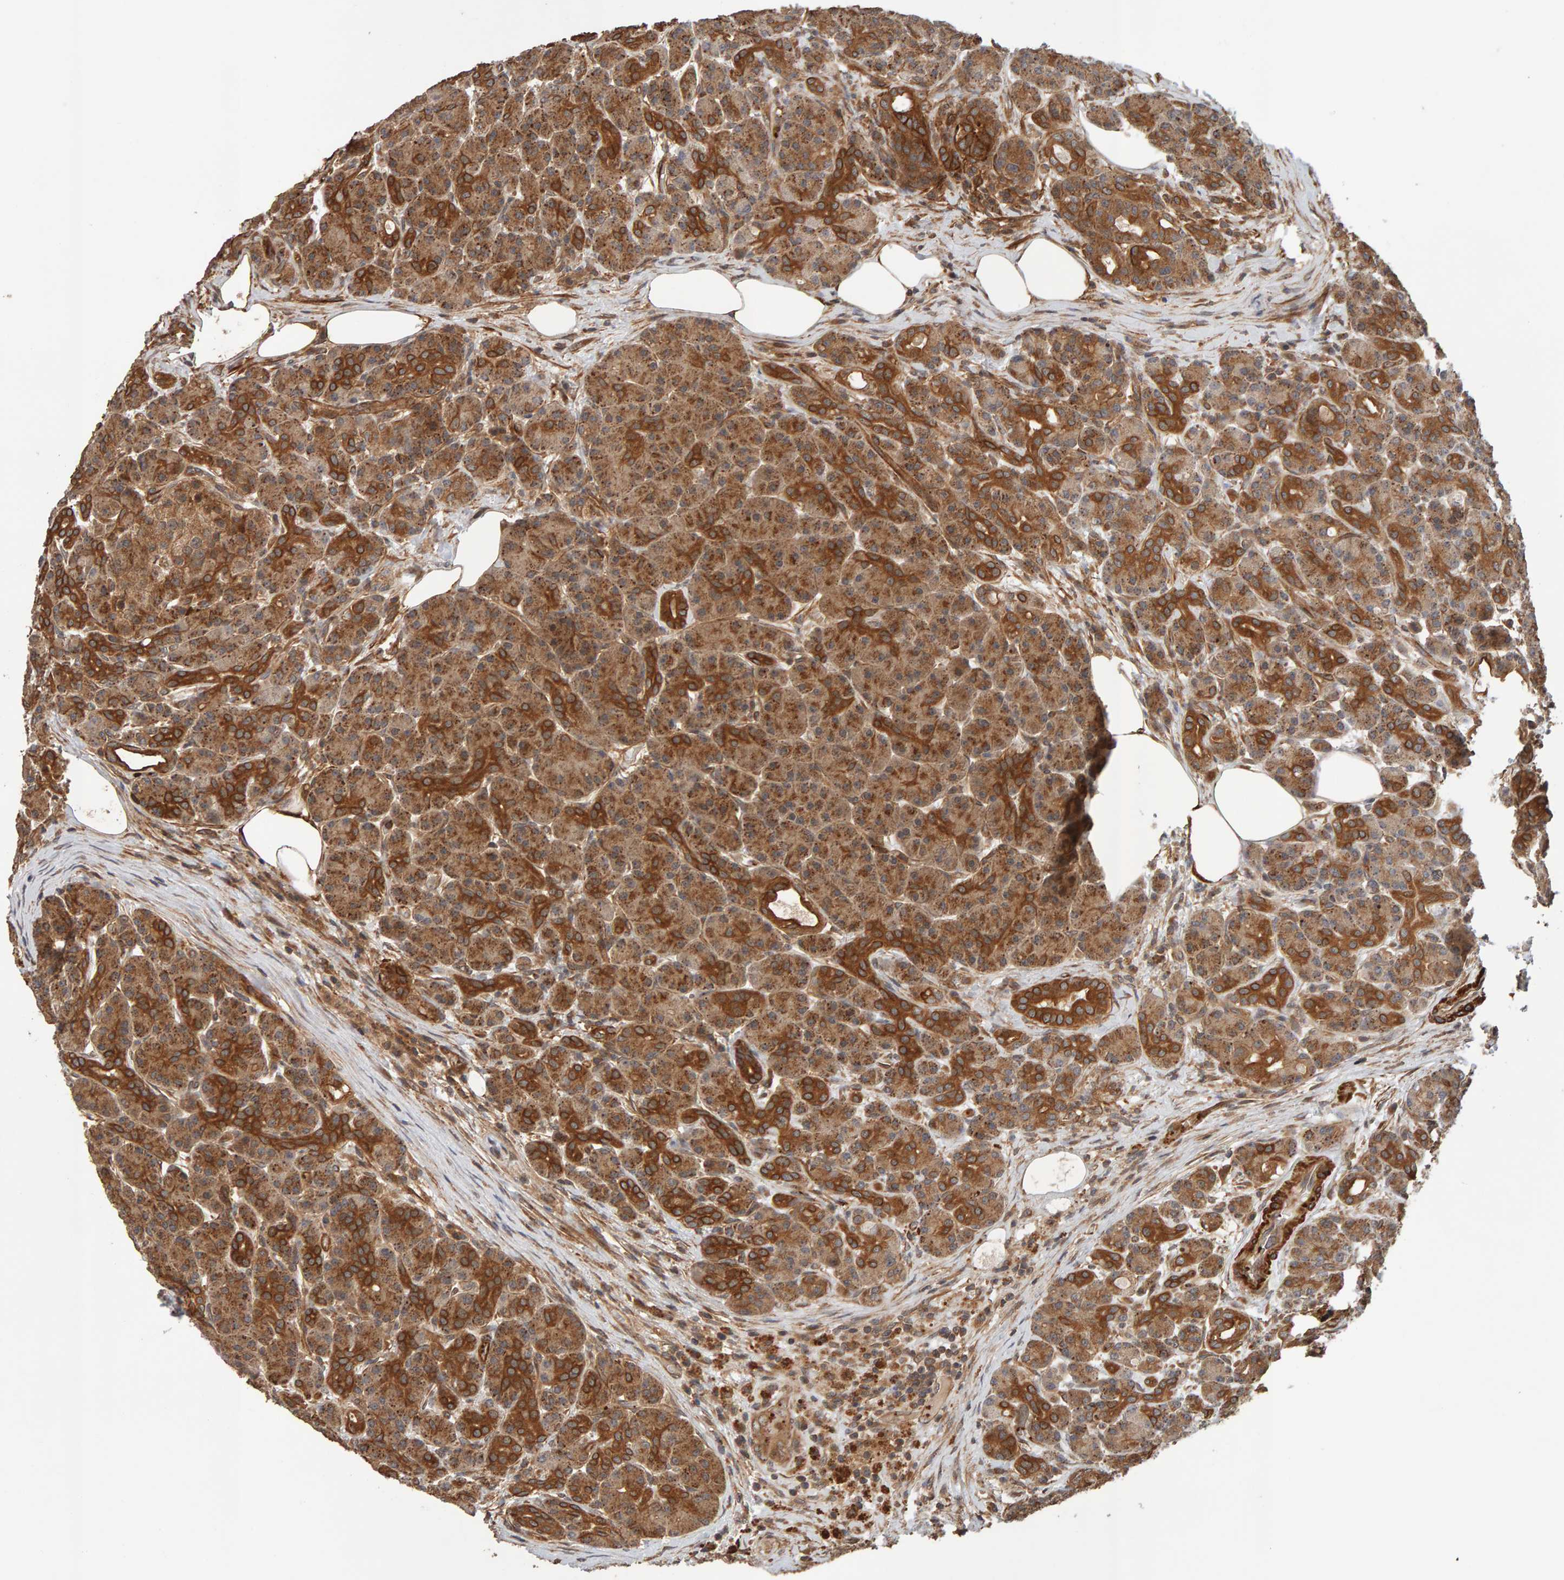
{"staining": {"intensity": "moderate", "quantity": ">75%", "location": "cytoplasmic/membranous"}, "tissue": "pancreas", "cell_type": "Exocrine glandular cells", "image_type": "normal", "snomed": [{"axis": "morphology", "description": "Normal tissue, NOS"}, {"axis": "topography", "description": "Pancreas"}], "caption": "A brown stain shows moderate cytoplasmic/membranous positivity of a protein in exocrine glandular cells of normal pancreas. (IHC, brightfield microscopy, high magnification).", "gene": "SYNRG", "patient": {"sex": "male", "age": 35}}